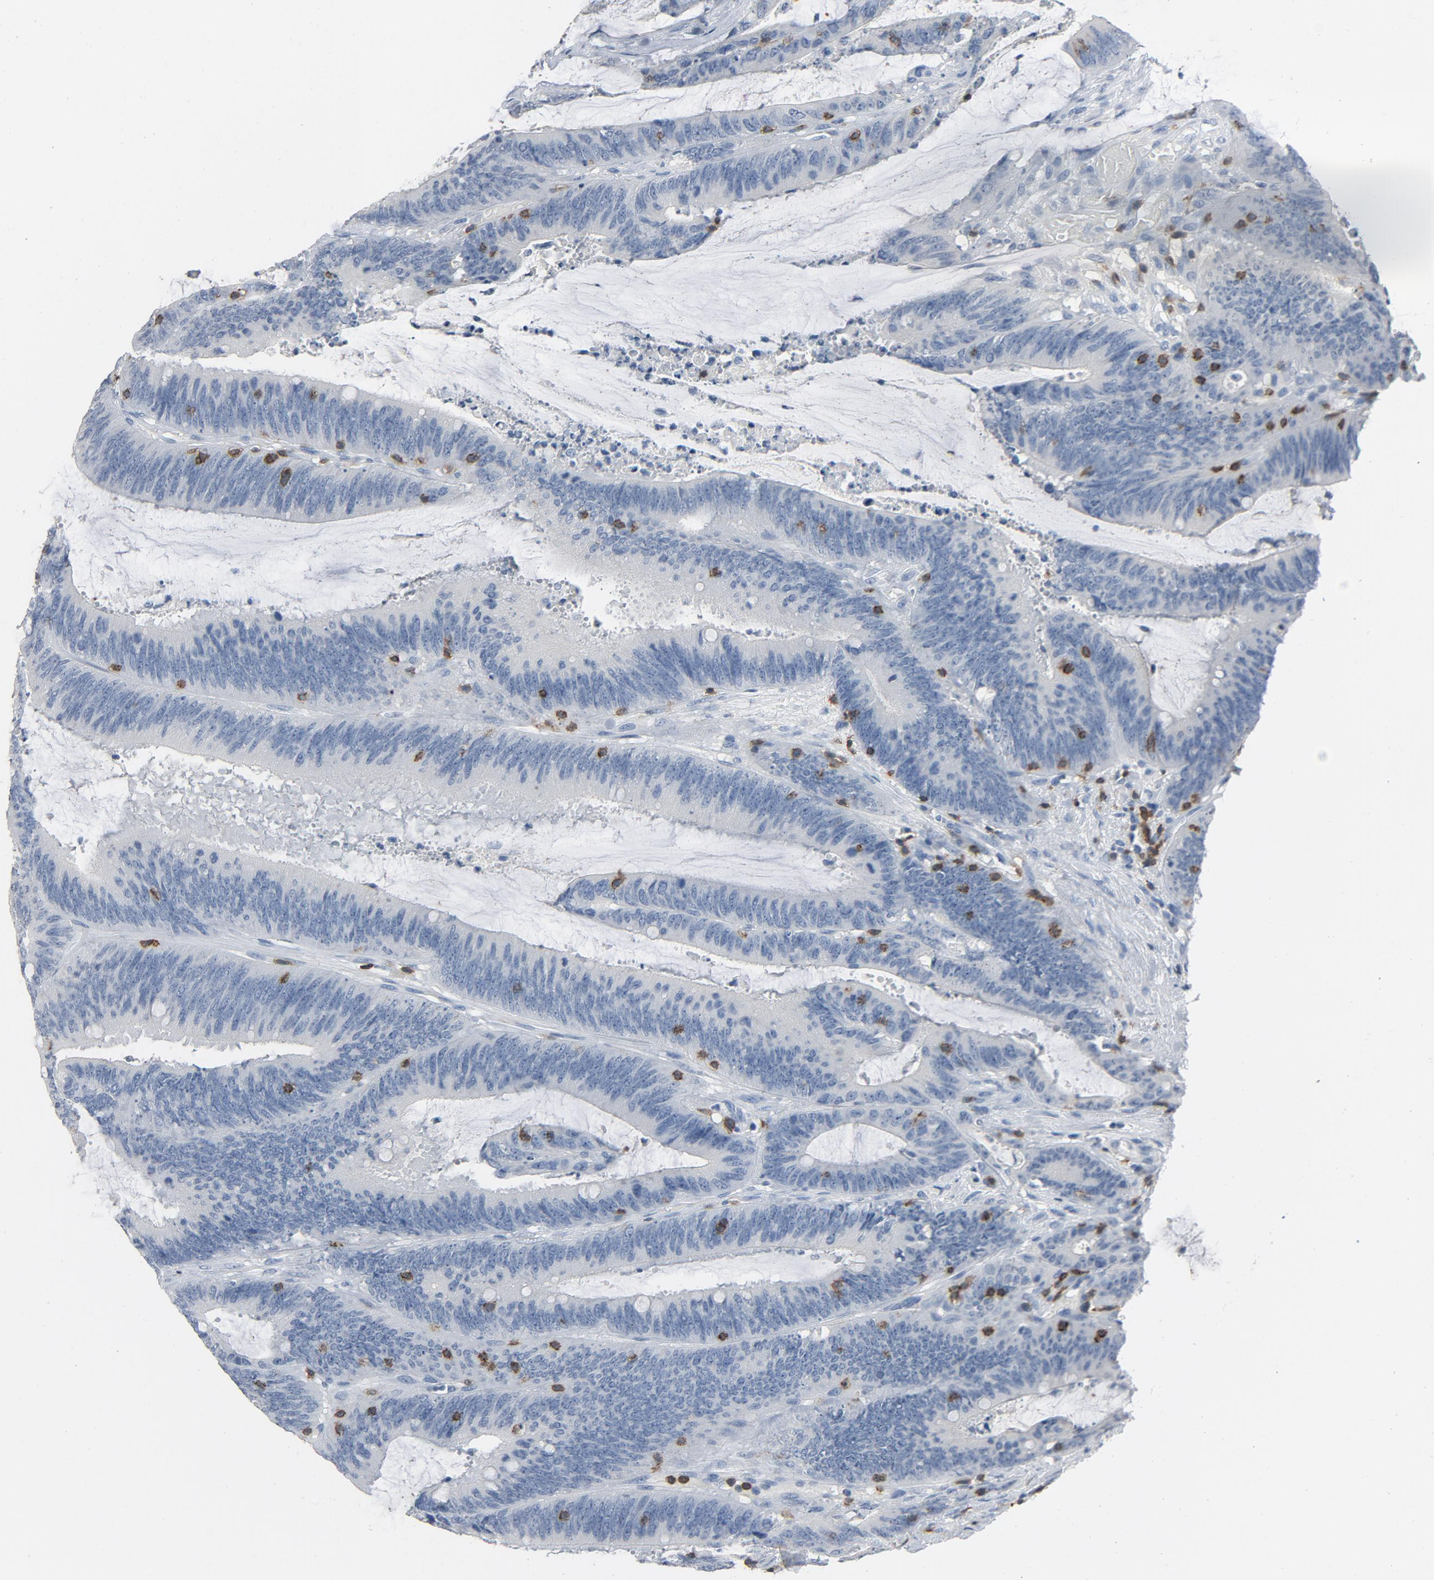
{"staining": {"intensity": "negative", "quantity": "none", "location": "none"}, "tissue": "colorectal cancer", "cell_type": "Tumor cells", "image_type": "cancer", "snomed": [{"axis": "morphology", "description": "Adenocarcinoma, NOS"}, {"axis": "topography", "description": "Rectum"}], "caption": "A histopathology image of adenocarcinoma (colorectal) stained for a protein reveals no brown staining in tumor cells. (DAB IHC visualized using brightfield microscopy, high magnification).", "gene": "LCK", "patient": {"sex": "female", "age": 66}}